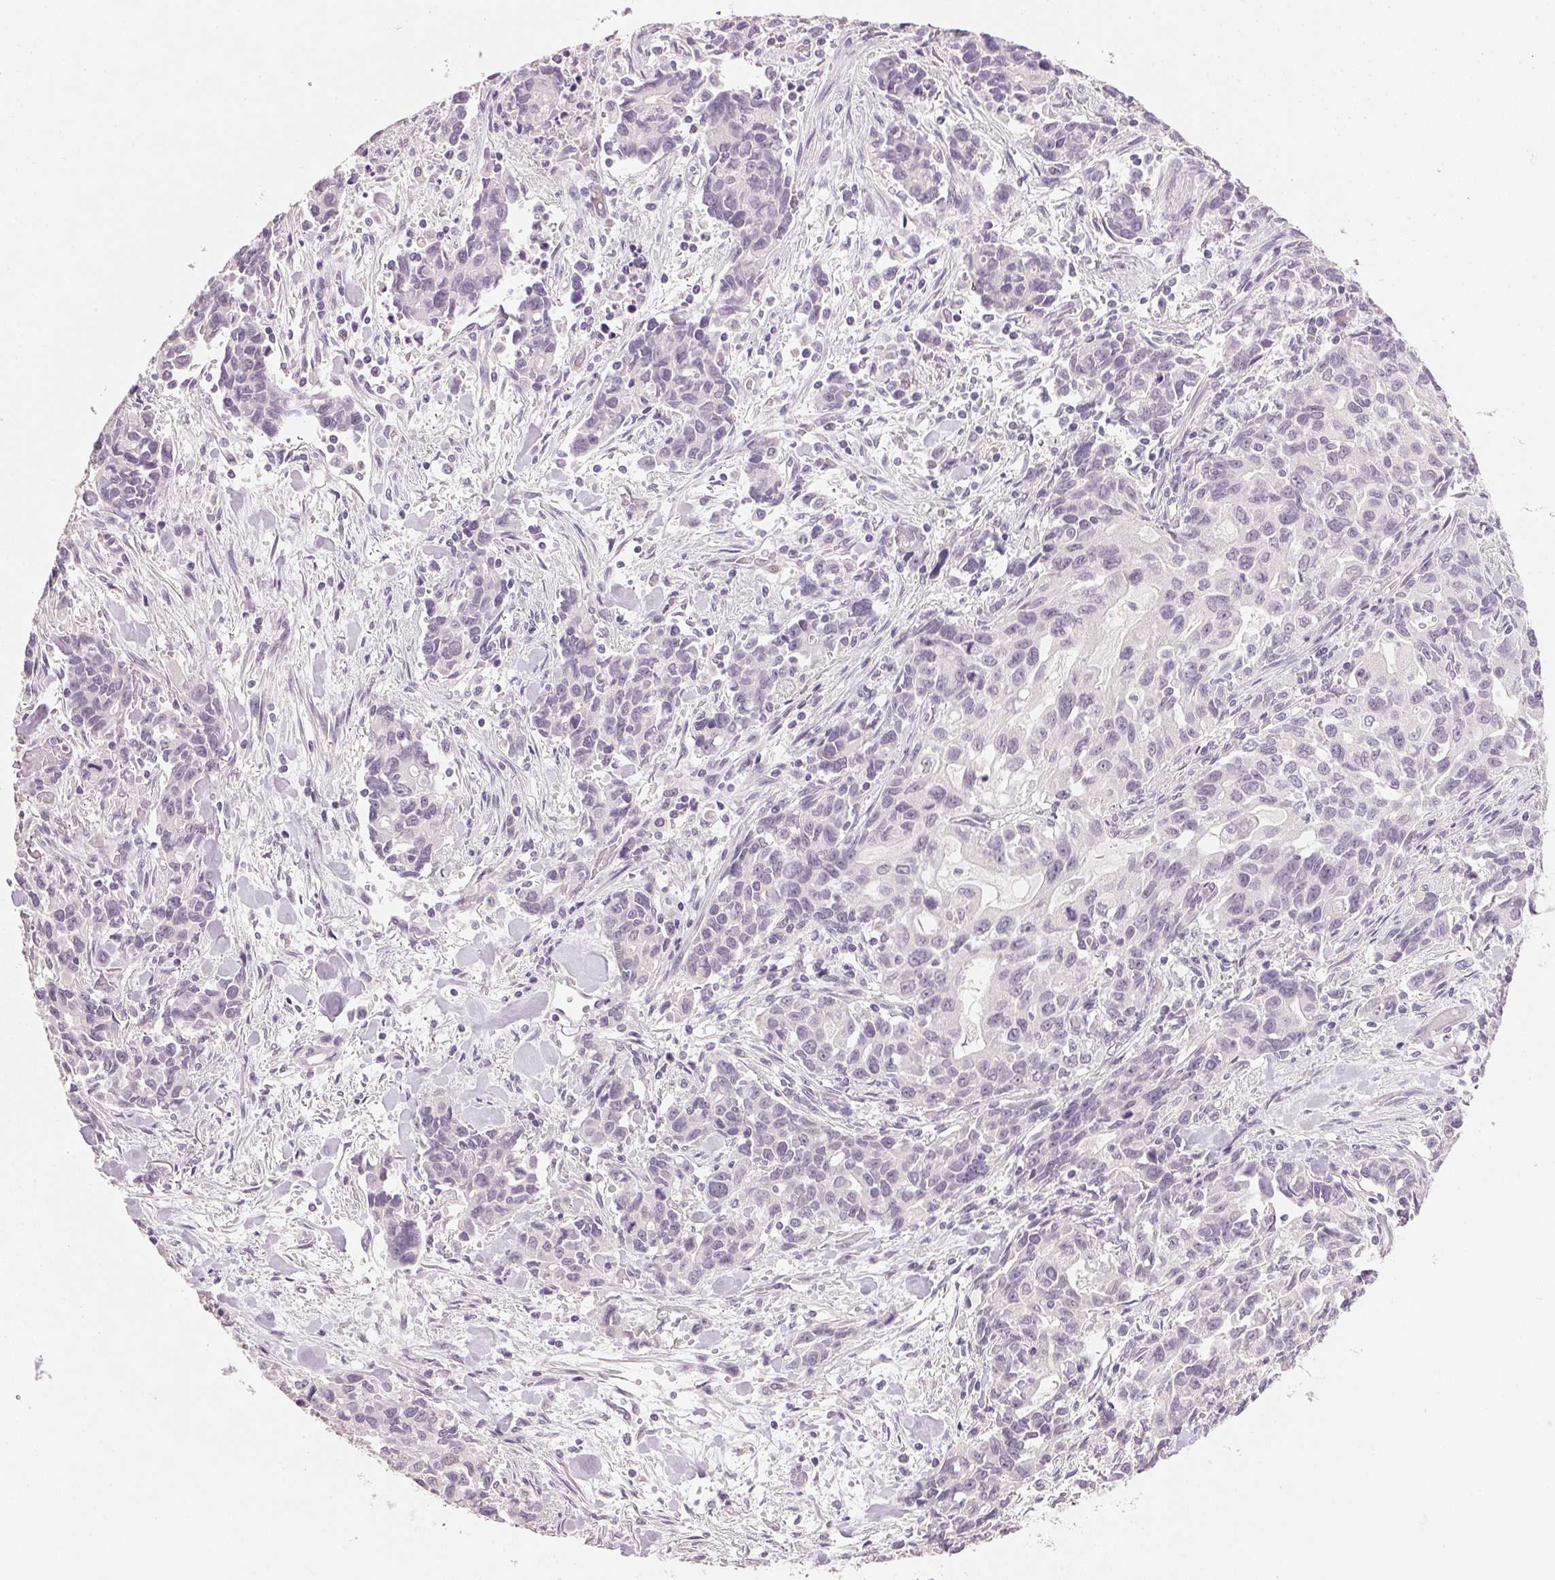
{"staining": {"intensity": "negative", "quantity": "none", "location": "none"}, "tissue": "stomach cancer", "cell_type": "Tumor cells", "image_type": "cancer", "snomed": [{"axis": "morphology", "description": "Adenocarcinoma, NOS"}, {"axis": "topography", "description": "Stomach, upper"}], "caption": "This photomicrograph is of stomach cancer stained with immunohistochemistry to label a protein in brown with the nuclei are counter-stained blue. There is no expression in tumor cells.", "gene": "IGFBP1", "patient": {"sex": "male", "age": 85}}